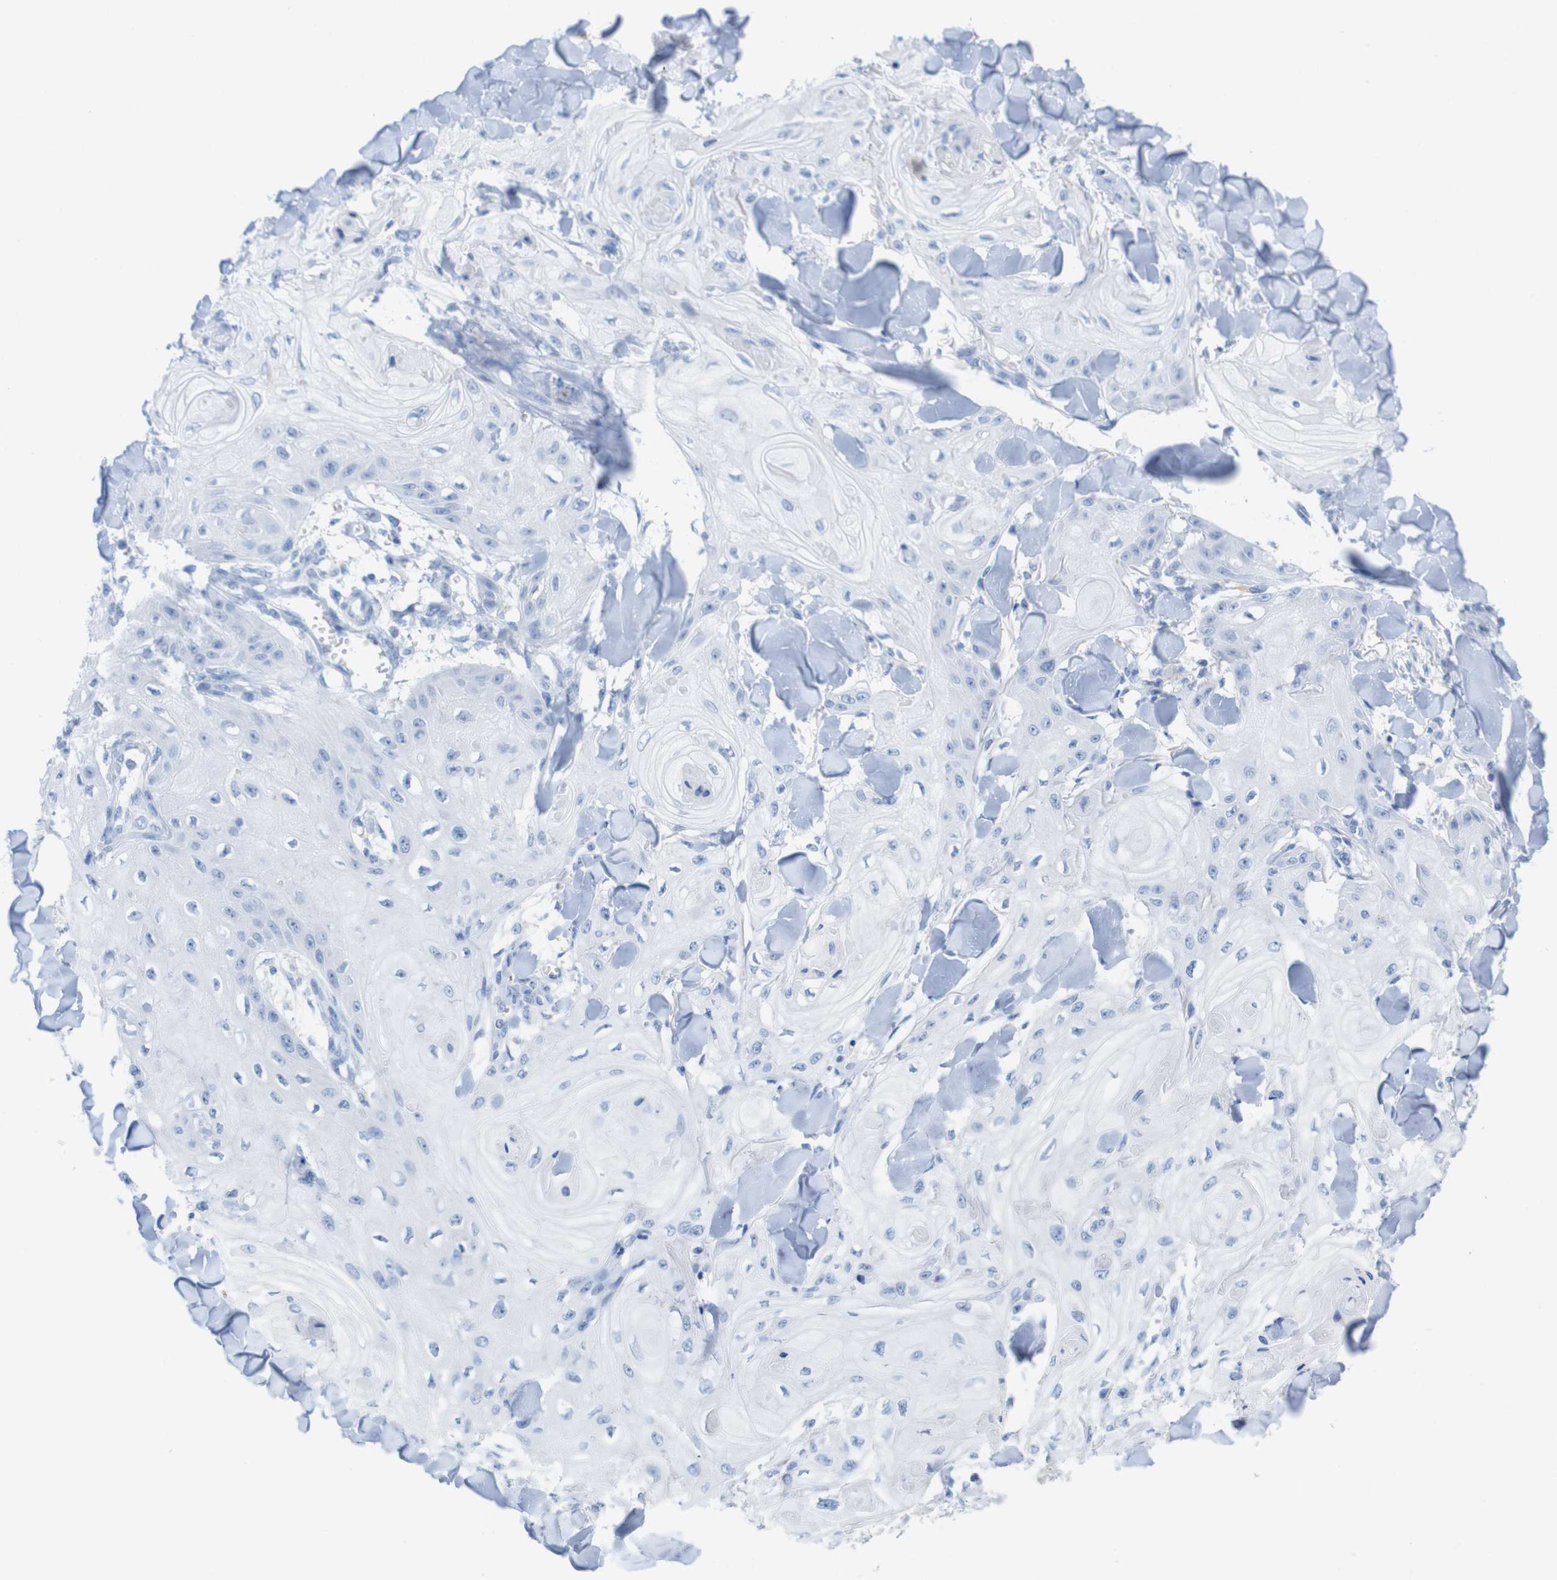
{"staining": {"intensity": "negative", "quantity": "none", "location": "none"}, "tissue": "skin cancer", "cell_type": "Tumor cells", "image_type": "cancer", "snomed": [{"axis": "morphology", "description": "Squamous cell carcinoma, NOS"}, {"axis": "topography", "description": "Skin"}], "caption": "An immunohistochemistry image of skin cancer is shown. There is no staining in tumor cells of skin cancer. (DAB (3,3'-diaminobenzidine) IHC with hematoxylin counter stain).", "gene": "LAG3", "patient": {"sex": "male", "age": 74}}